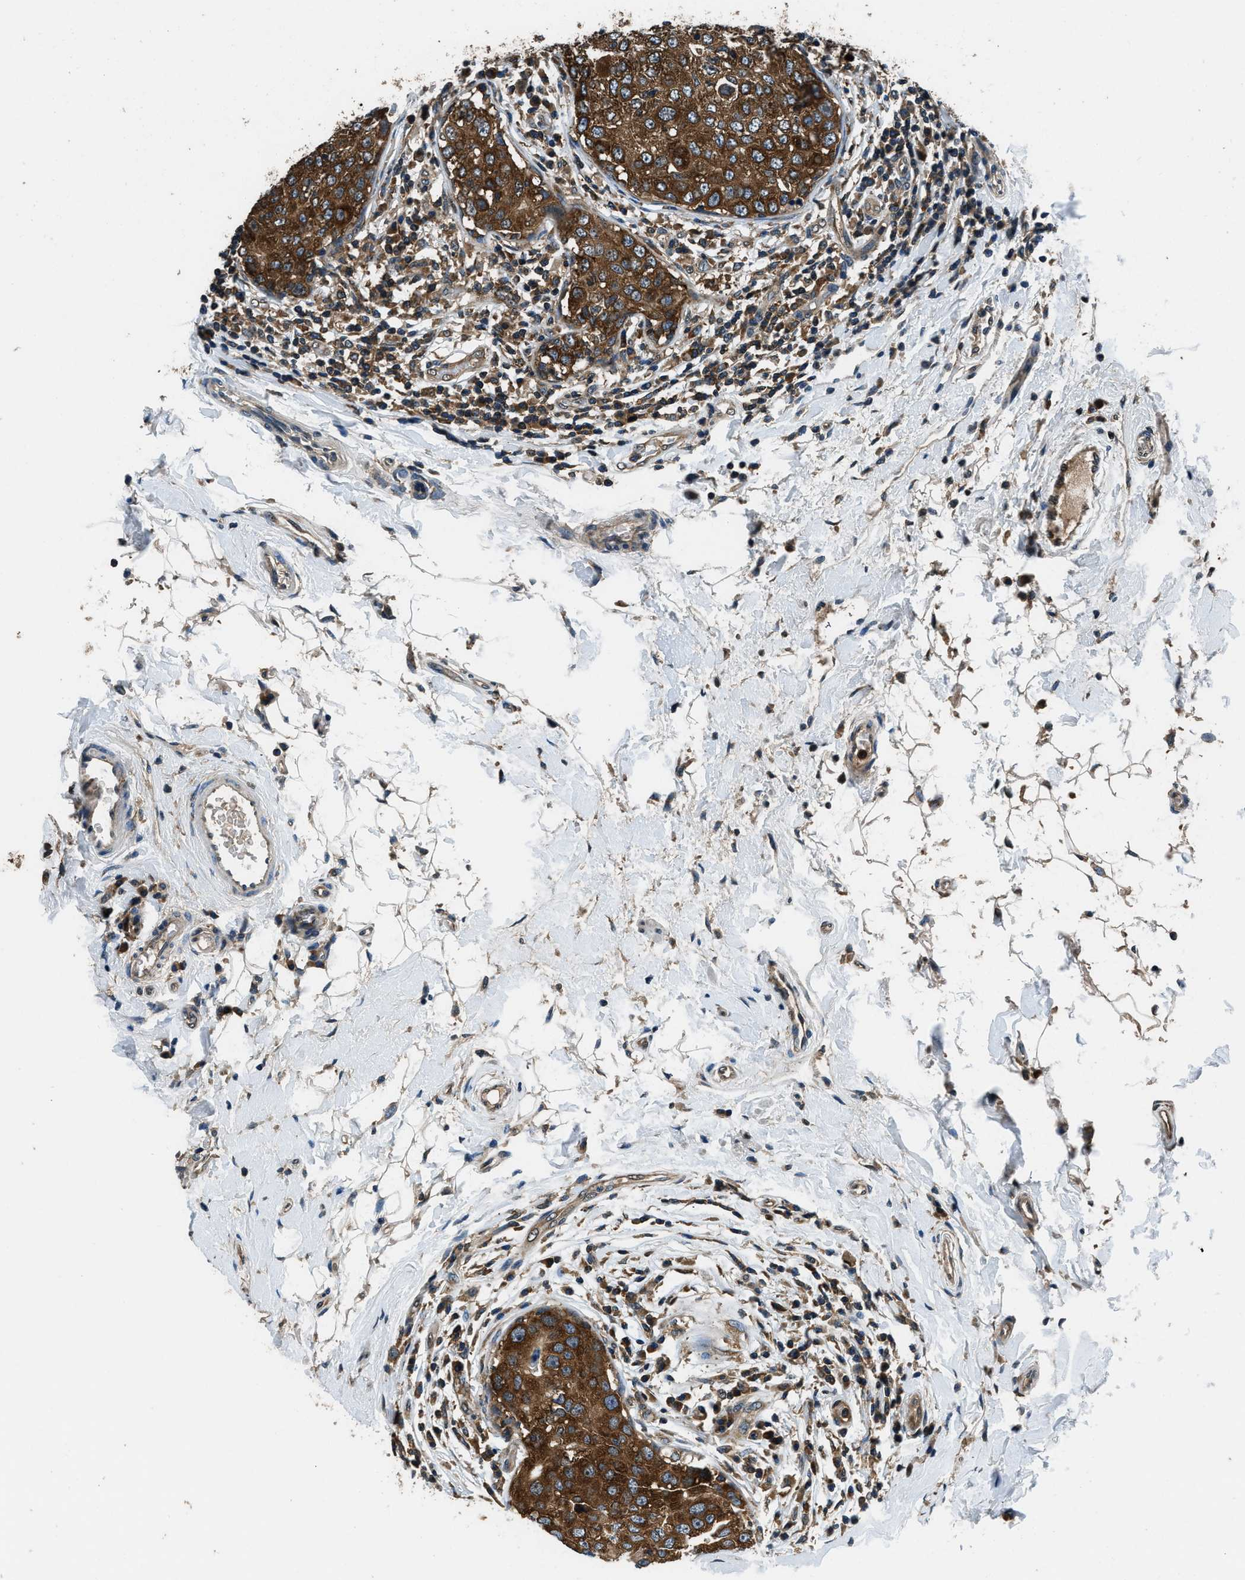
{"staining": {"intensity": "strong", "quantity": ">75%", "location": "cytoplasmic/membranous"}, "tissue": "breast cancer", "cell_type": "Tumor cells", "image_type": "cancer", "snomed": [{"axis": "morphology", "description": "Duct carcinoma"}, {"axis": "topography", "description": "Breast"}], "caption": "Immunohistochemistry (DAB (3,3'-diaminobenzidine)) staining of human breast cancer (intraductal carcinoma) shows strong cytoplasmic/membranous protein staining in about >75% of tumor cells. (DAB (3,3'-diaminobenzidine) = brown stain, brightfield microscopy at high magnification).", "gene": "ARFGAP2", "patient": {"sex": "female", "age": 27}}